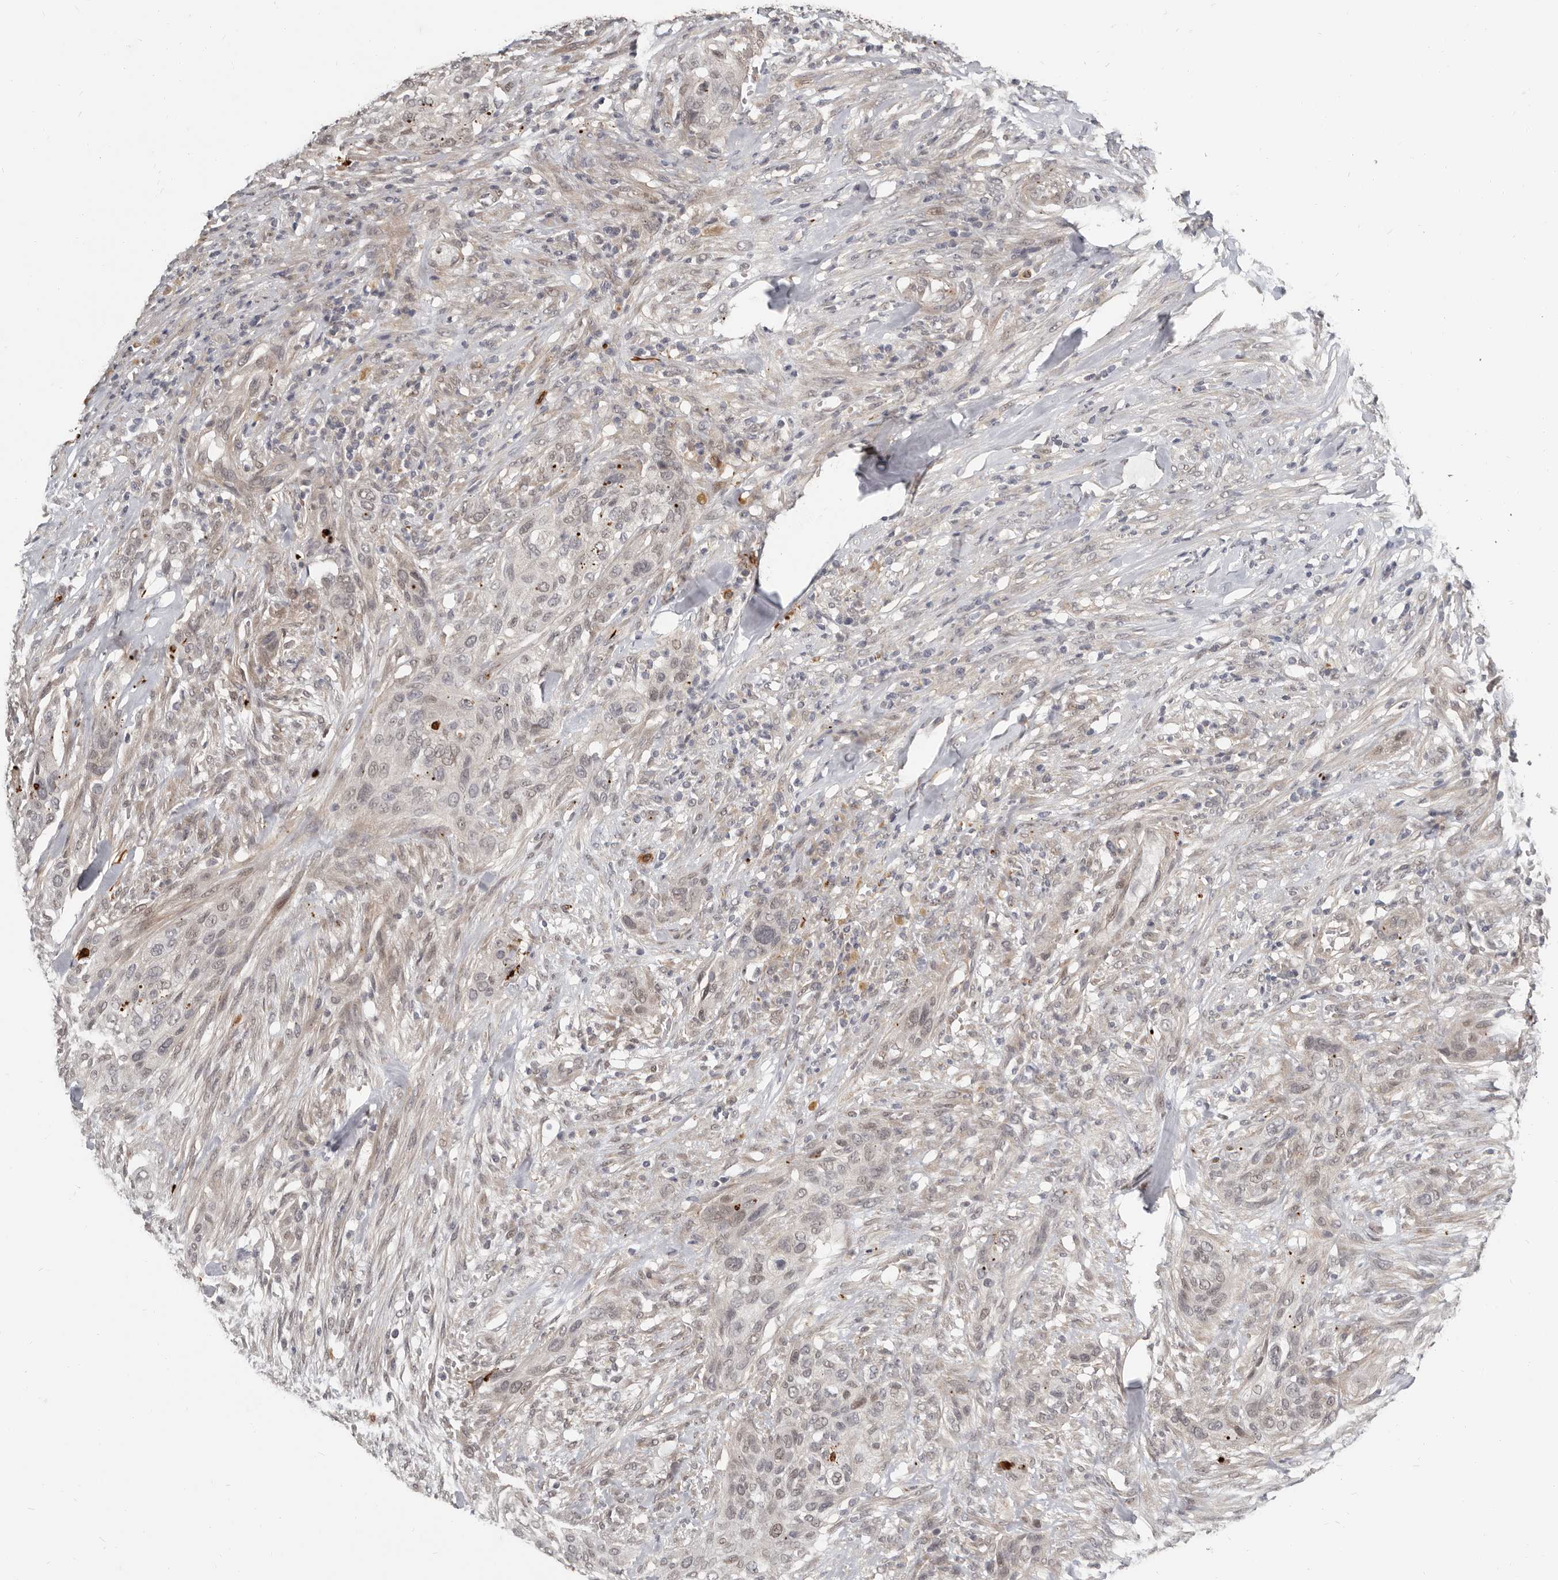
{"staining": {"intensity": "weak", "quantity": "<25%", "location": "nuclear"}, "tissue": "urothelial cancer", "cell_type": "Tumor cells", "image_type": "cancer", "snomed": [{"axis": "morphology", "description": "Urothelial carcinoma, High grade"}, {"axis": "topography", "description": "Urinary bladder"}], "caption": "IHC histopathology image of urothelial carcinoma (high-grade) stained for a protein (brown), which reveals no positivity in tumor cells.", "gene": "APOL6", "patient": {"sex": "male", "age": 35}}